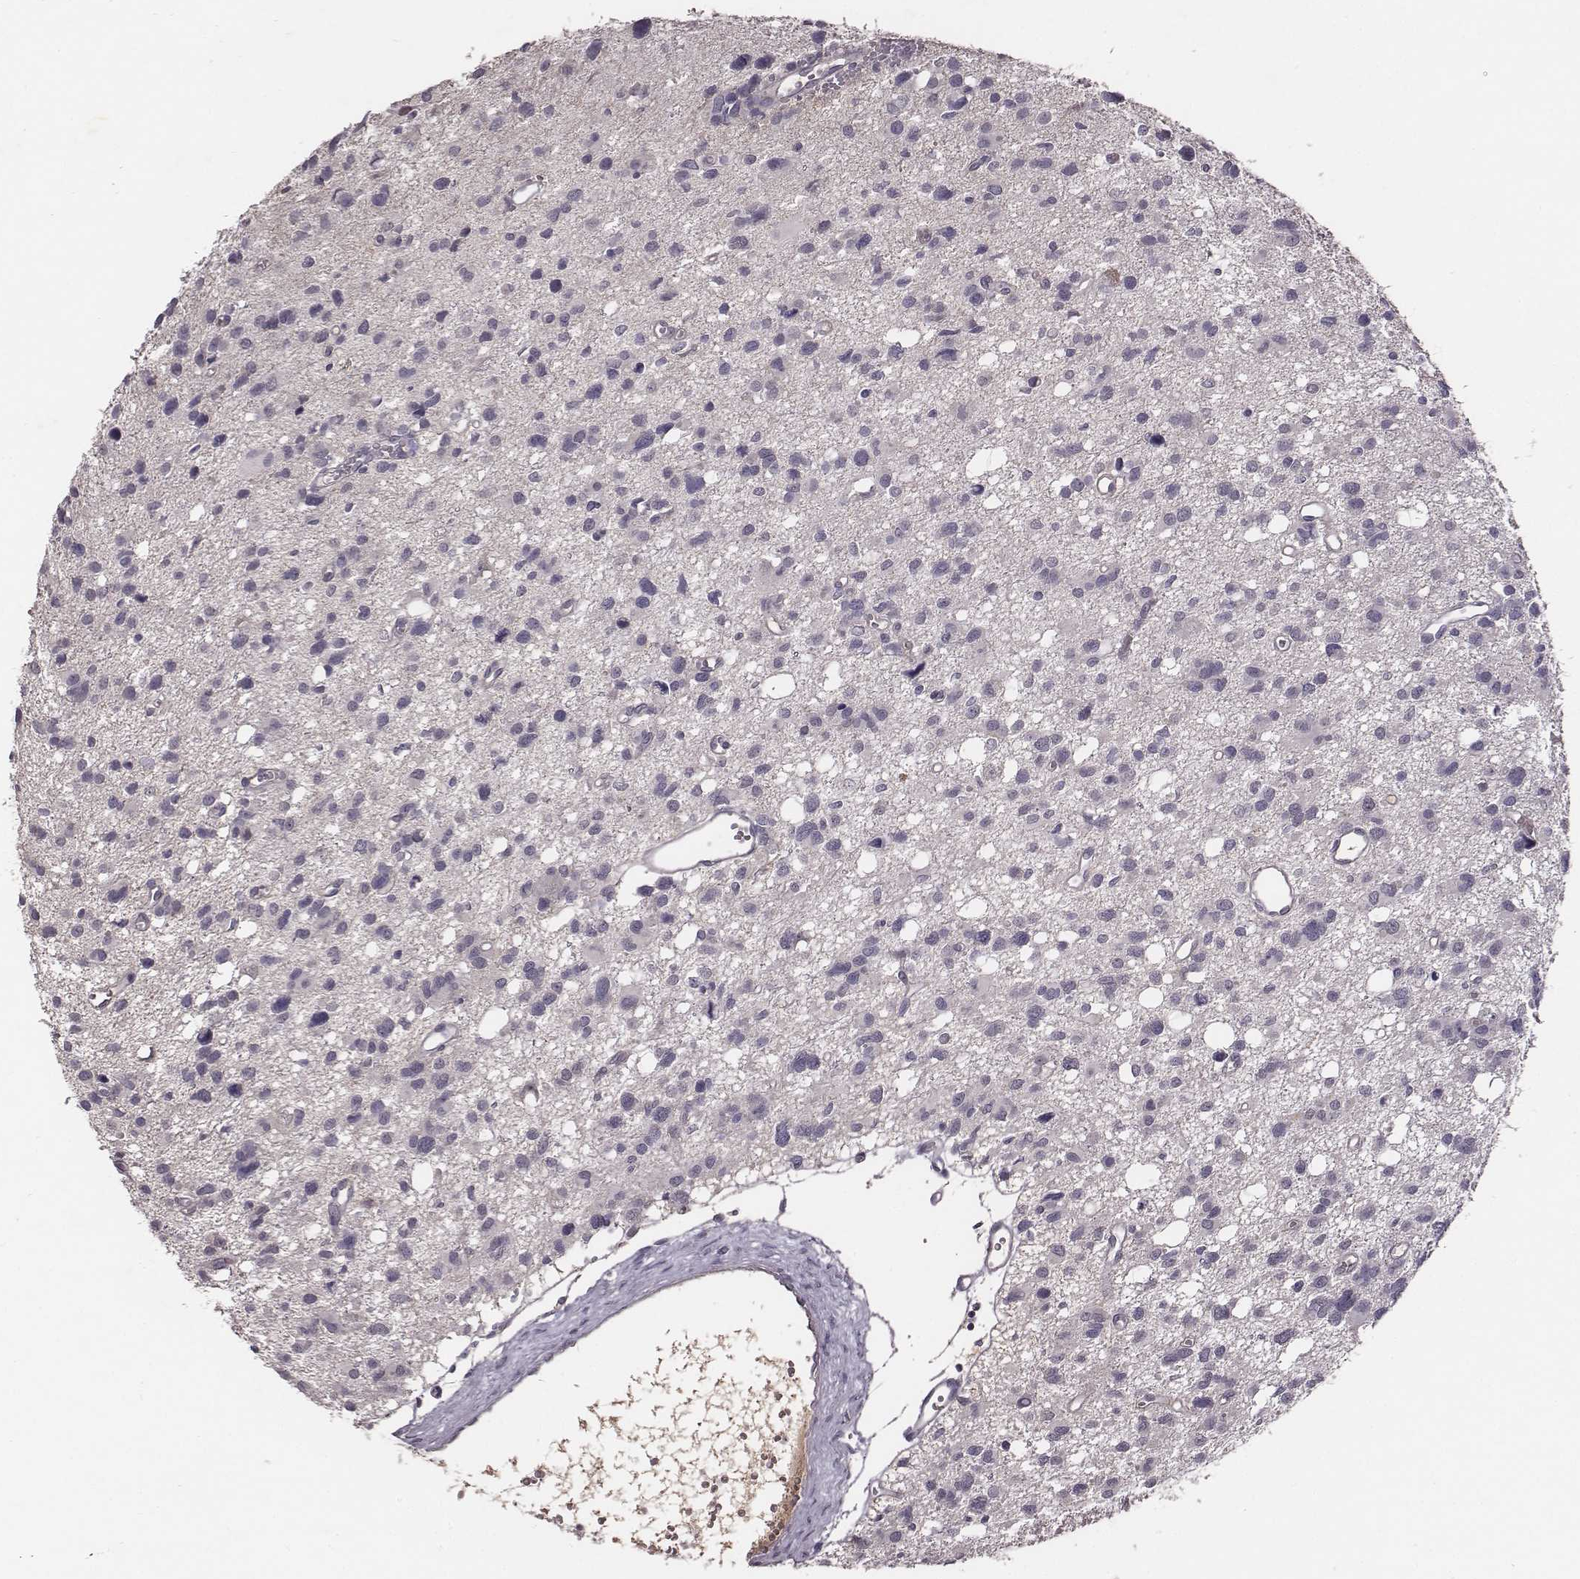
{"staining": {"intensity": "negative", "quantity": "none", "location": "none"}, "tissue": "glioma", "cell_type": "Tumor cells", "image_type": "cancer", "snomed": [{"axis": "morphology", "description": "Glioma, malignant, High grade"}, {"axis": "topography", "description": "Brain"}], "caption": "This is an IHC photomicrograph of glioma. There is no expression in tumor cells.", "gene": "SLC22A6", "patient": {"sex": "male", "age": 23}}